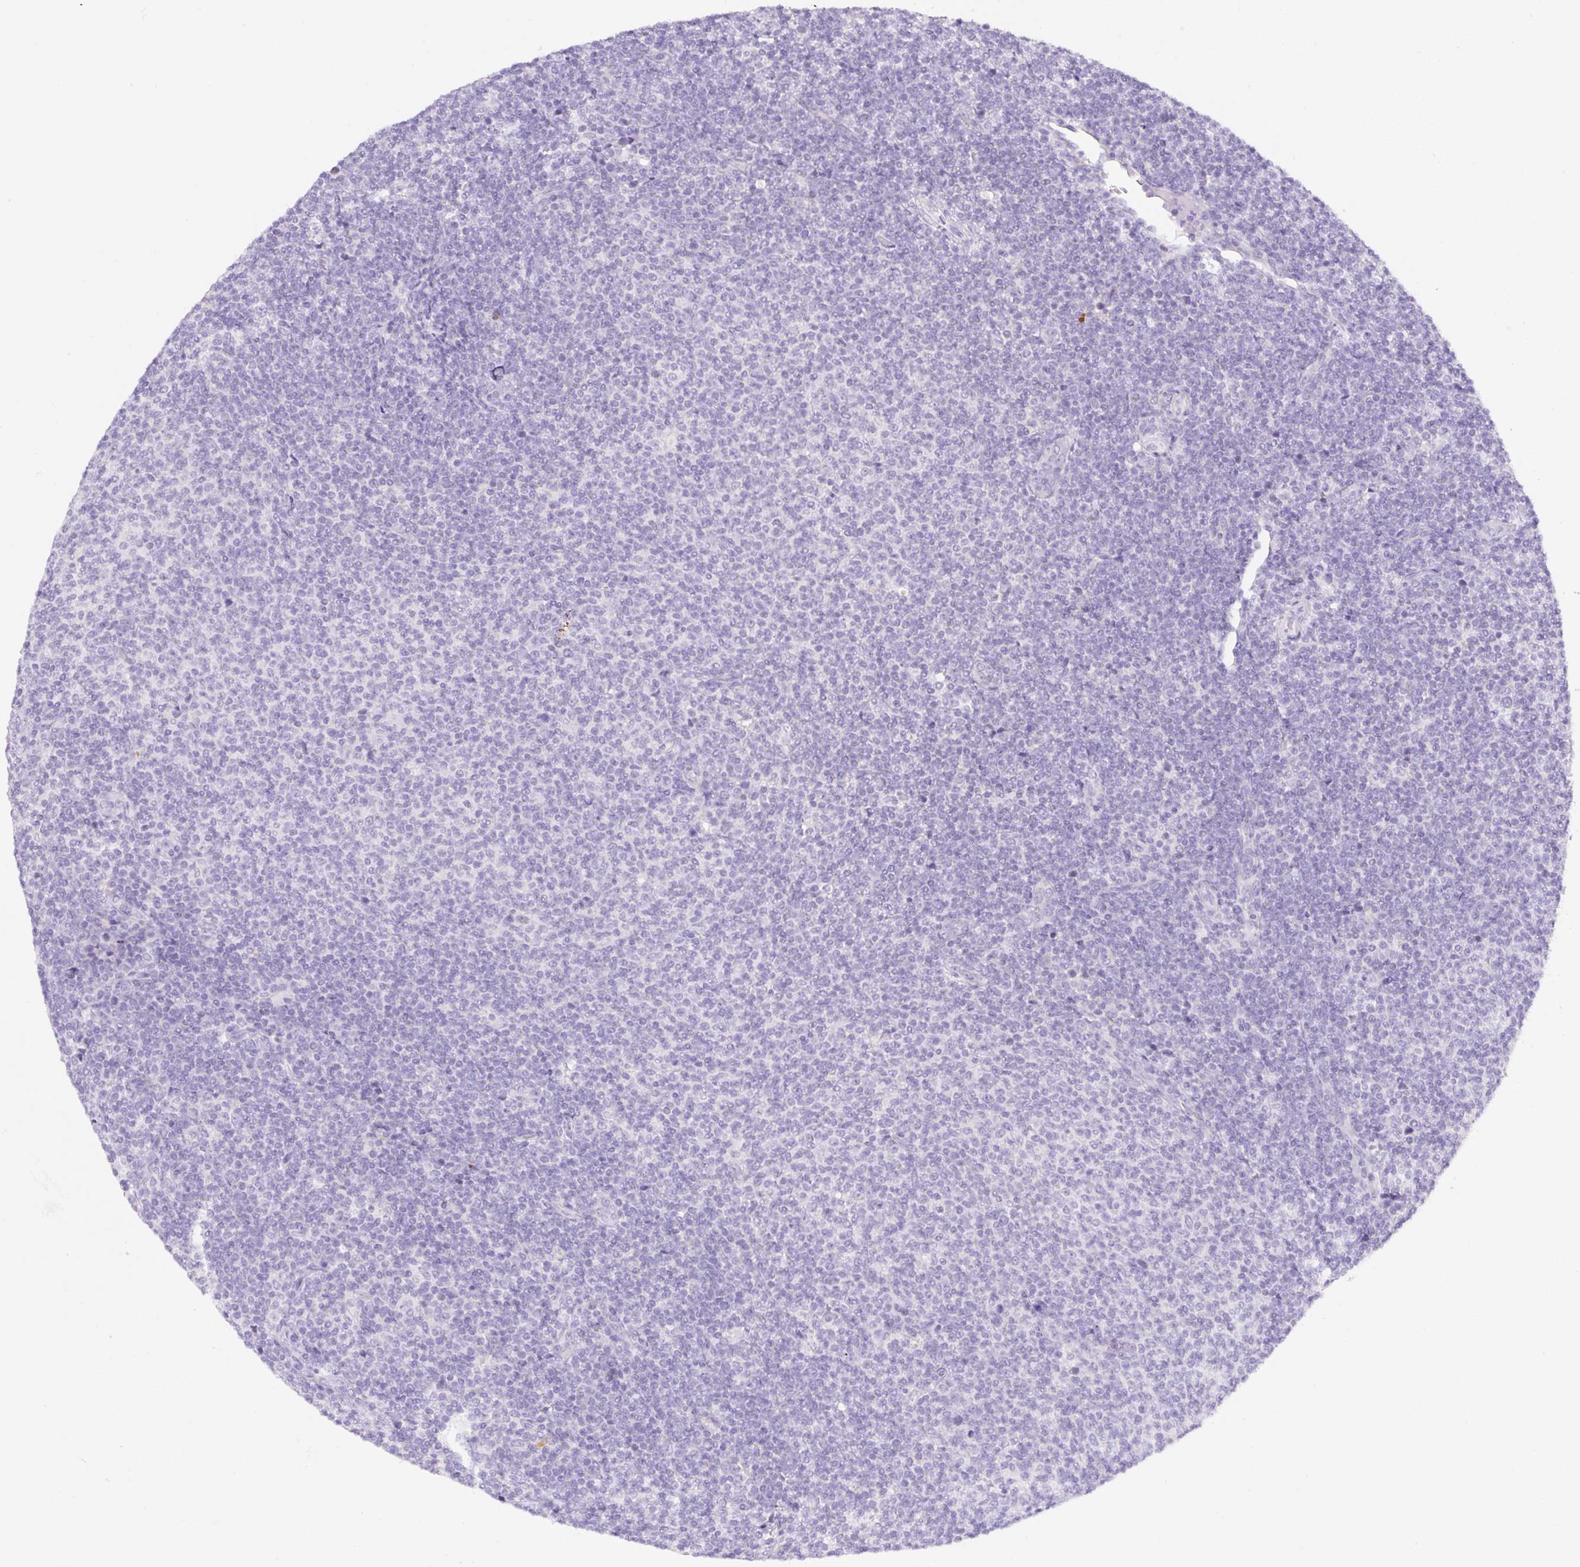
{"staining": {"intensity": "negative", "quantity": "none", "location": "none"}, "tissue": "lymphoma", "cell_type": "Tumor cells", "image_type": "cancer", "snomed": [{"axis": "morphology", "description": "Malignant lymphoma, non-Hodgkin's type, Low grade"}, {"axis": "topography", "description": "Lymph node"}], "caption": "Image shows no significant protein positivity in tumor cells of lymphoma.", "gene": "NDST3", "patient": {"sex": "male", "age": 66}}